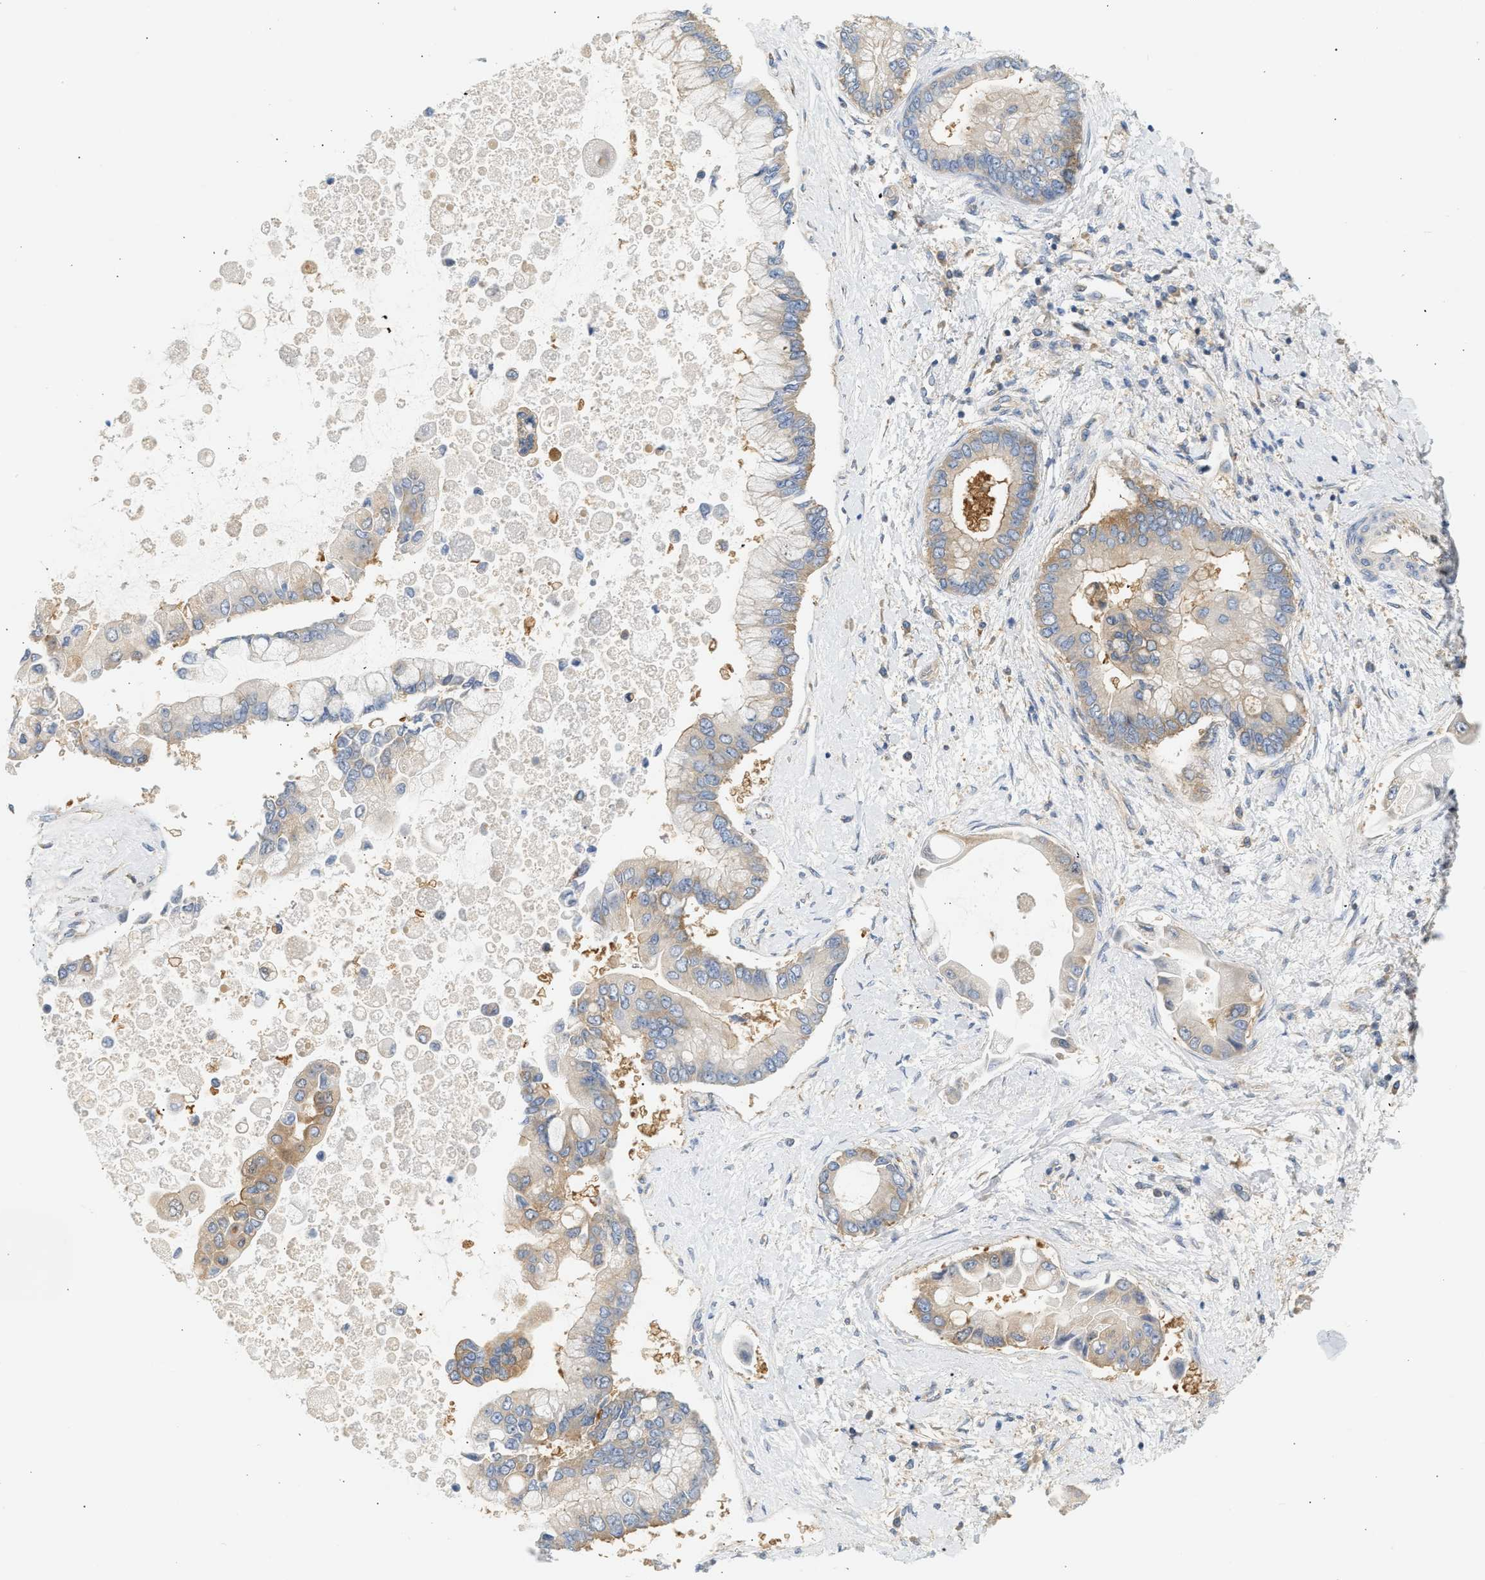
{"staining": {"intensity": "weak", "quantity": "25%-75%", "location": "cytoplasmic/membranous"}, "tissue": "liver cancer", "cell_type": "Tumor cells", "image_type": "cancer", "snomed": [{"axis": "morphology", "description": "Cholangiocarcinoma"}, {"axis": "topography", "description": "Liver"}], "caption": "The immunohistochemical stain highlights weak cytoplasmic/membranous positivity in tumor cells of liver cancer tissue.", "gene": "PAFAH1B1", "patient": {"sex": "male", "age": 50}}